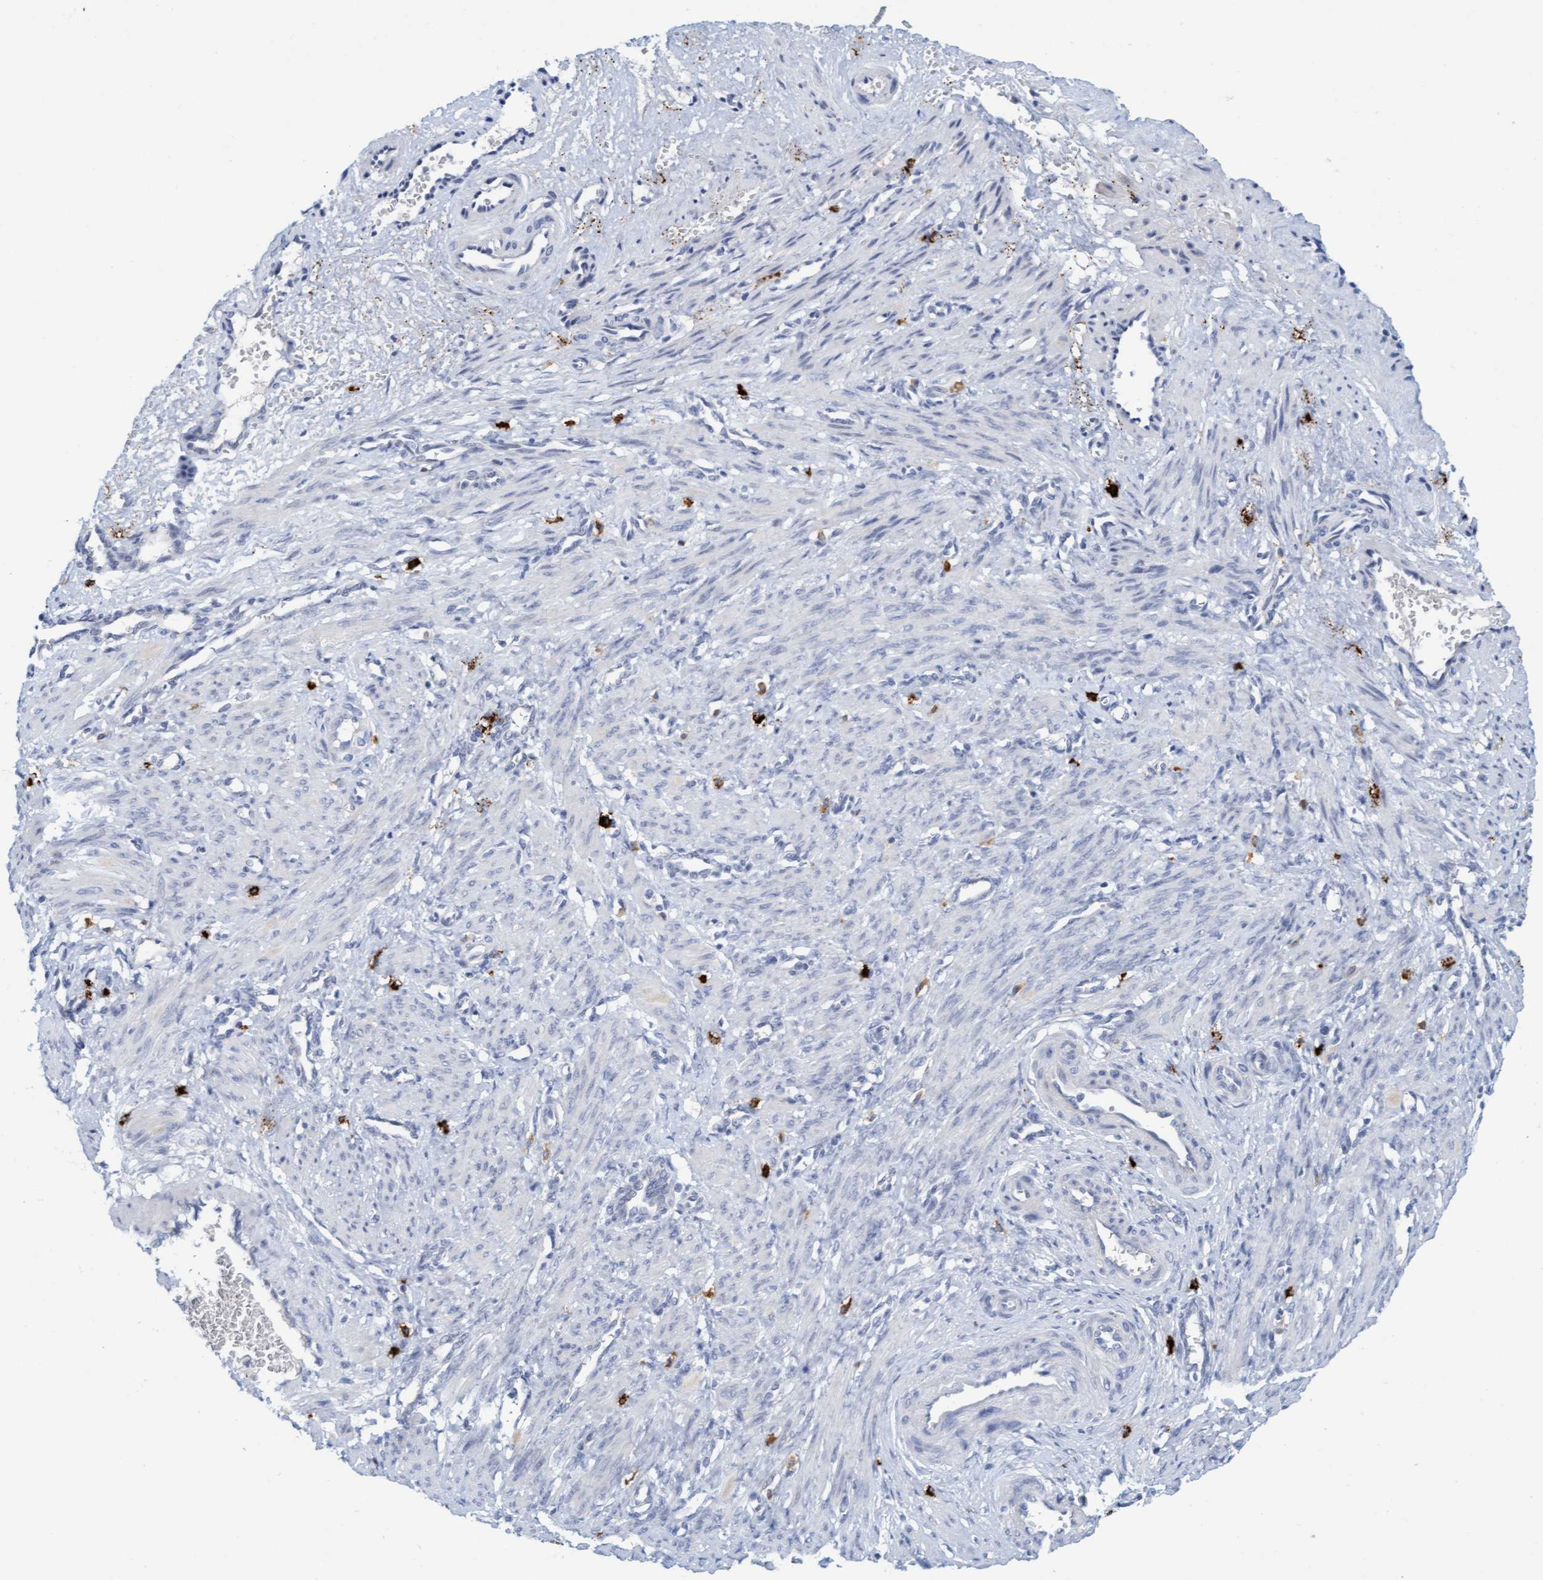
{"staining": {"intensity": "negative", "quantity": "none", "location": "none"}, "tissue": "smooth muscle", "cell_type": "Smooth muscle cells", "image_type": "normal", "snomed": [{"axis": "morphology", "description": "Normal tissue, NOS"}, {"axis": "topography", "description": "Endometrium"}], "caption": "Immunohistochemical staining of unremarkable human smooth muscle demonstrates no significant expression in smooth muscle cells.", "gene": "CPA3", "patient": {"sex": "female", "age": 33}}